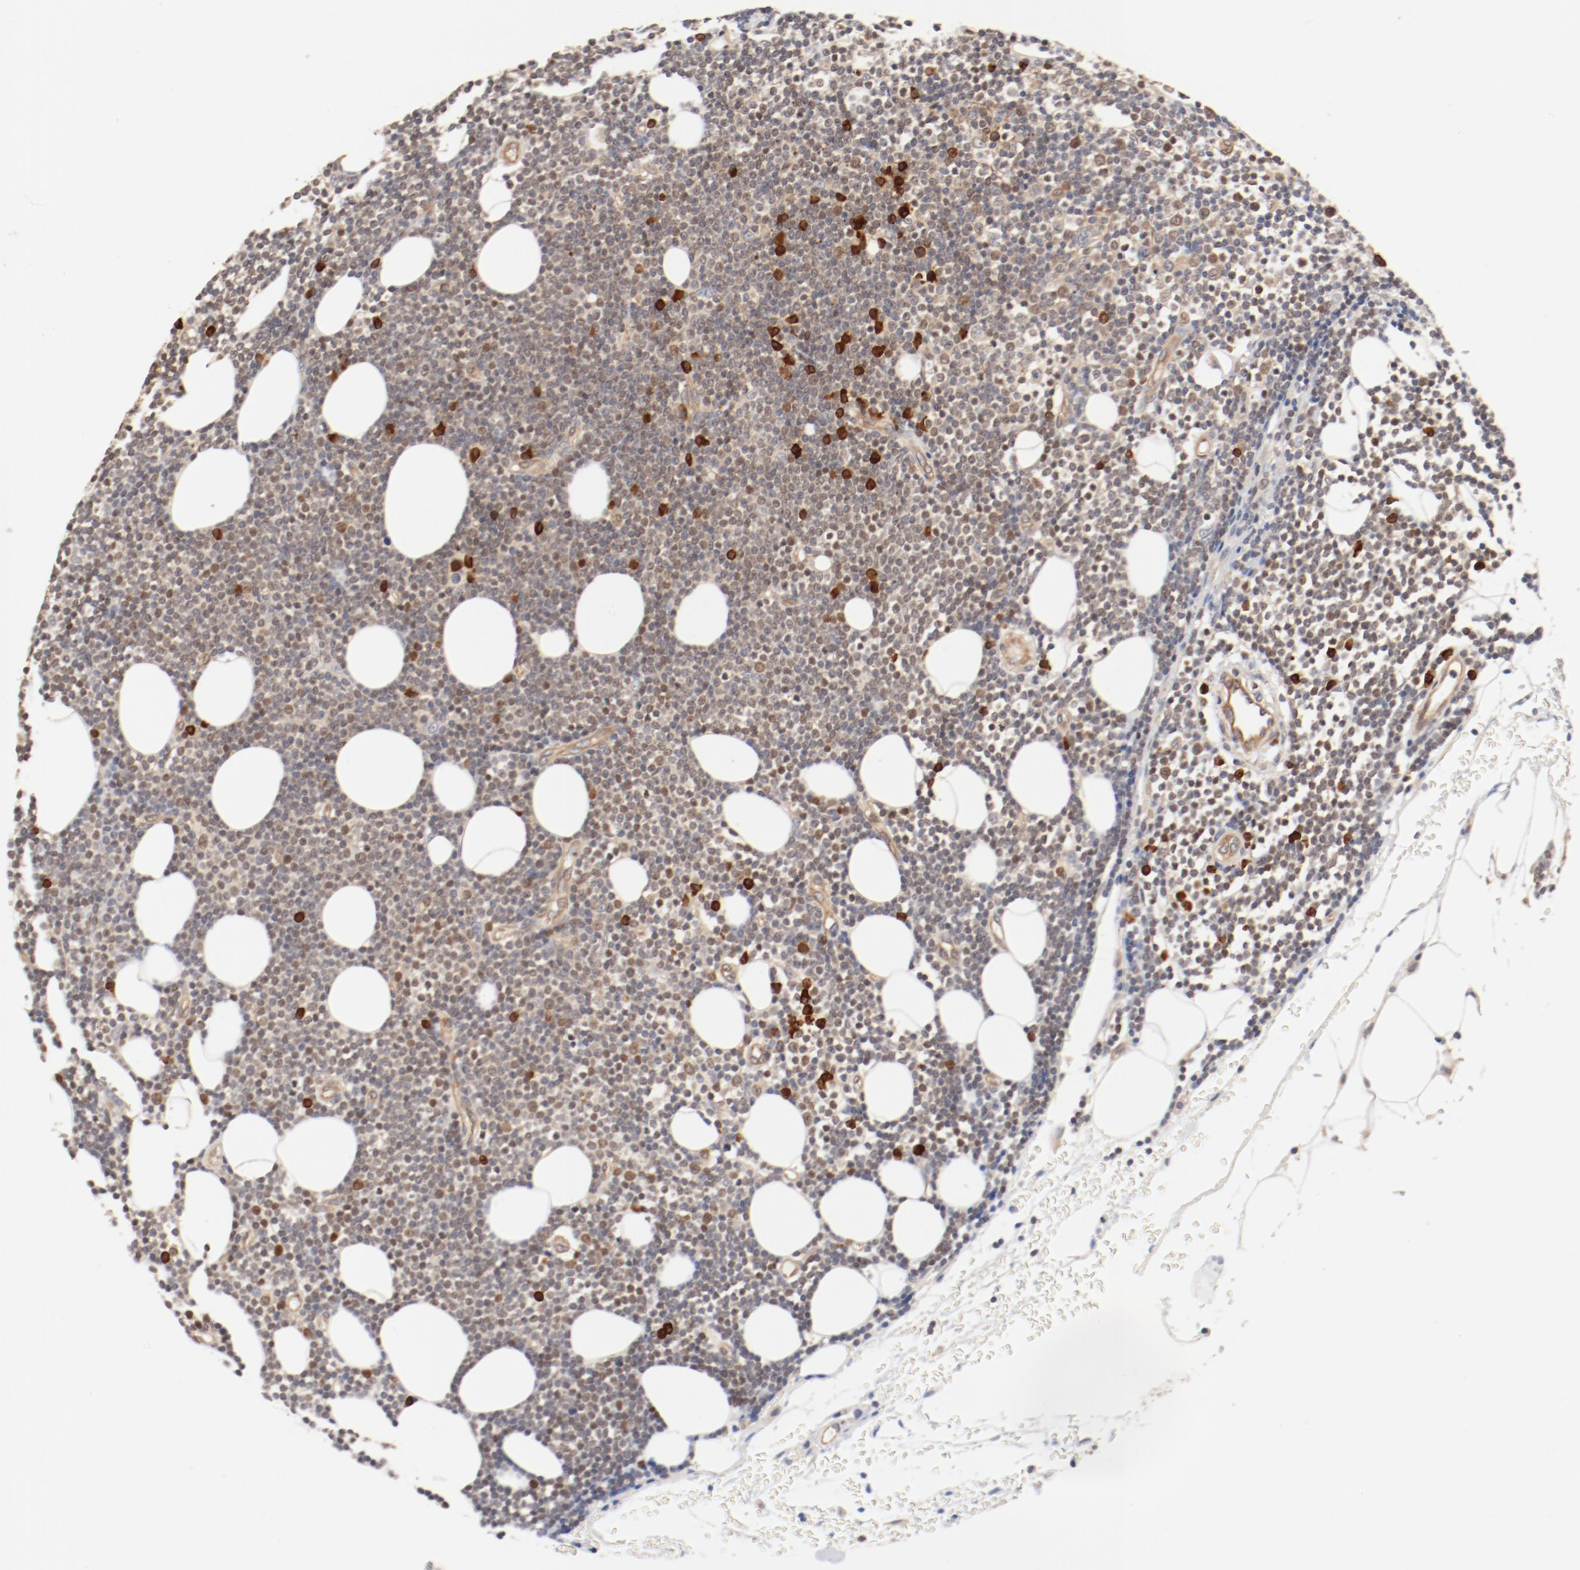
{"staining": {"intensity": "weak", "quantity": ">75%", "location": "cytoplasmic/membranous"}, "tissue": "lymphoma", "cell_type": "Tumor cells", "image_type": "cancer", "snomed": [{"axis": "morphology", "description": "Malignant lymphoma, non-Hodgkin's type, Low grade"}, {"axis": "topography", "description": "Soft tissue"}], "caption": "Immunohistochemical staining of low-grade malignant lymphoma, non-Hodgkin's type demonstrates weak cytoplasmic/membranous protein staining in approximately >75% of tumor cells.", "gene": "UBE2J1", "patient": {"sex": "male", "age": 92}}